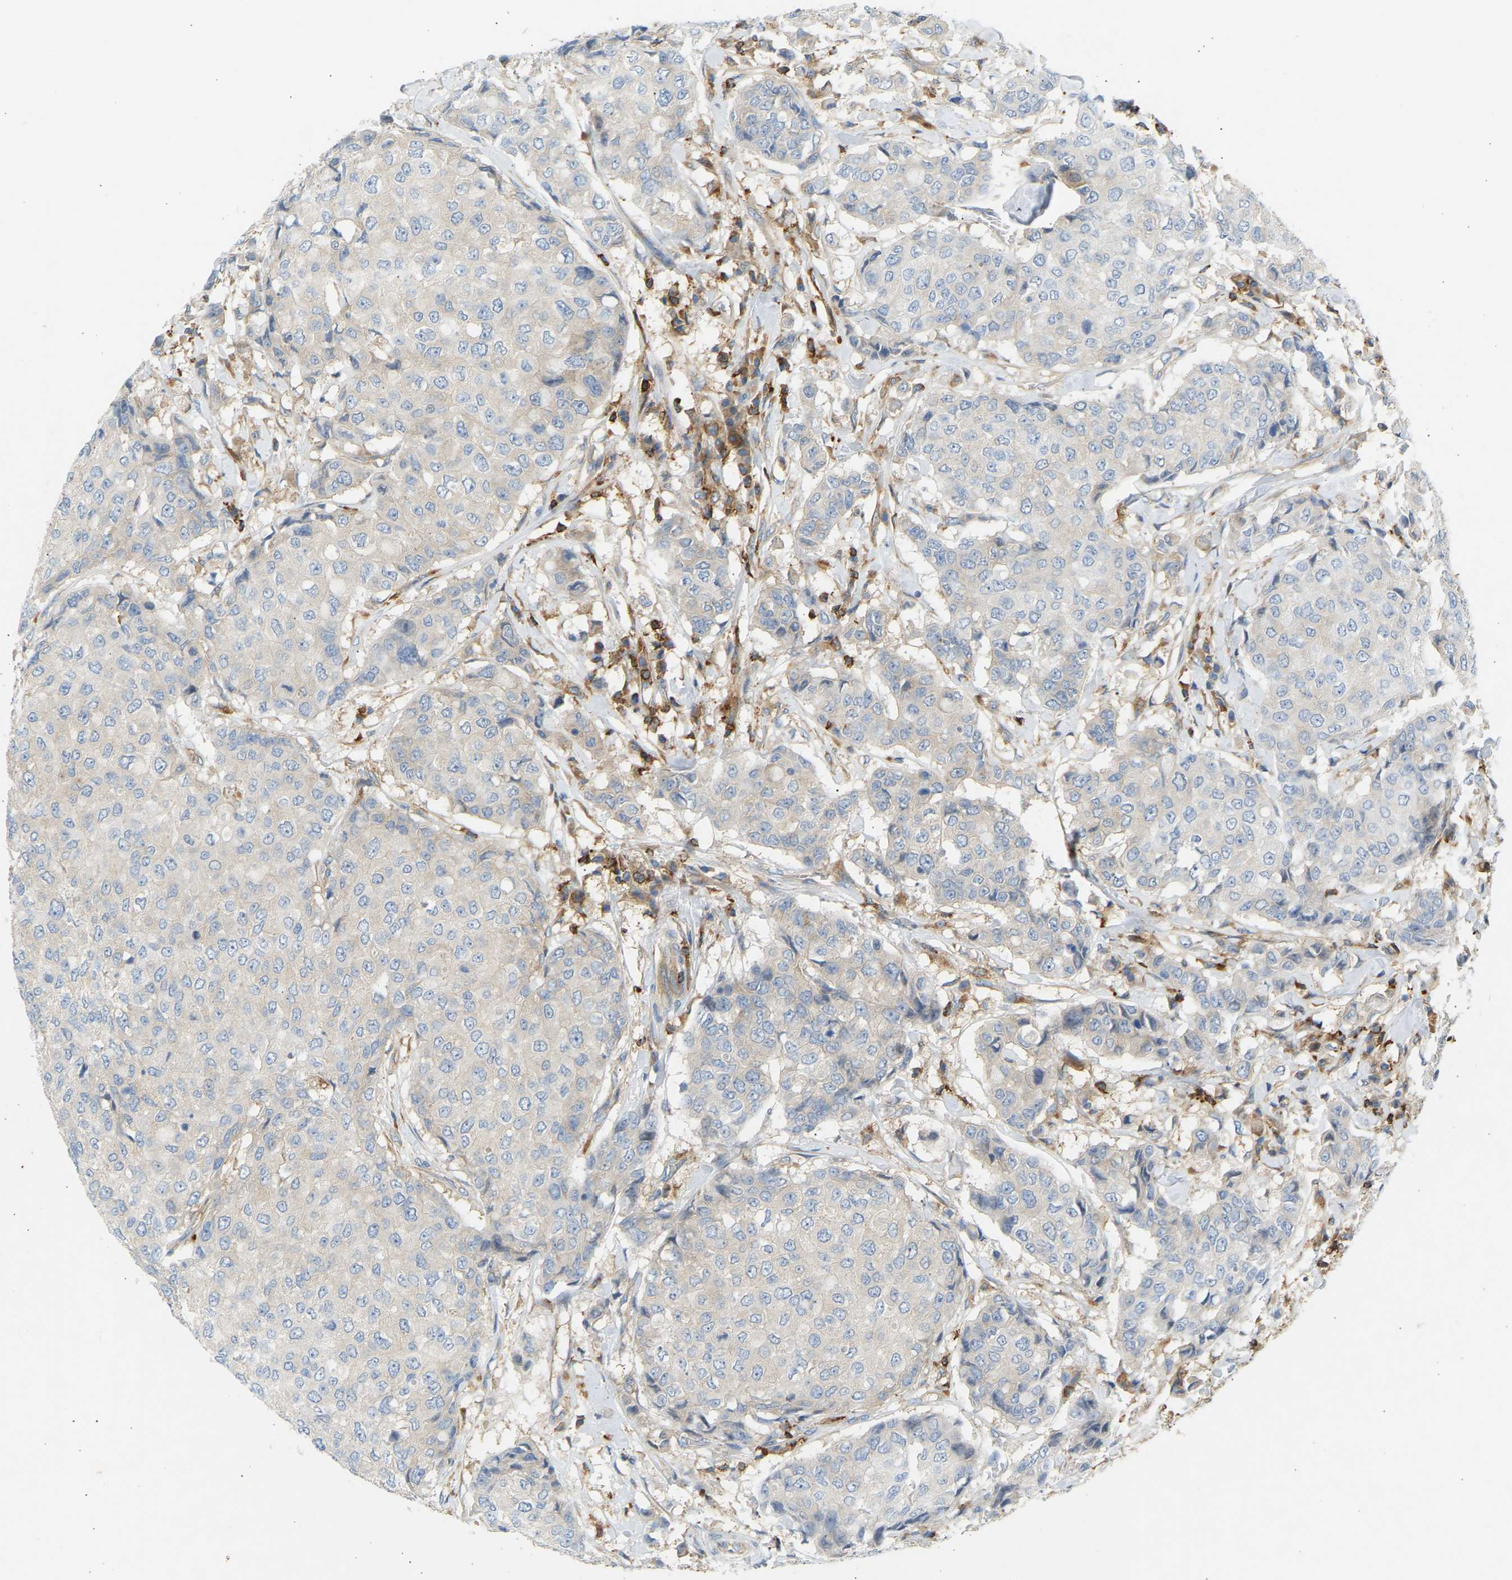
{"staining": {"intensity": "weak", "quantity": "<25%", "location": "cytoplasmic/membranous"}, "tissue": "breast cancer", "cell_type": "Tumor cells", "image_type": "cancer", "snomed": [{"axis": "morphology", "description": "Duct carcinoma"}, {"axis": "topography", "description": "Breast"}], "caption": "Tumor cells show no significant expression in breast invasive ductal carcinoma.", "gene": "FNBP1", "patient": {"sex": "female", "age": 27}}